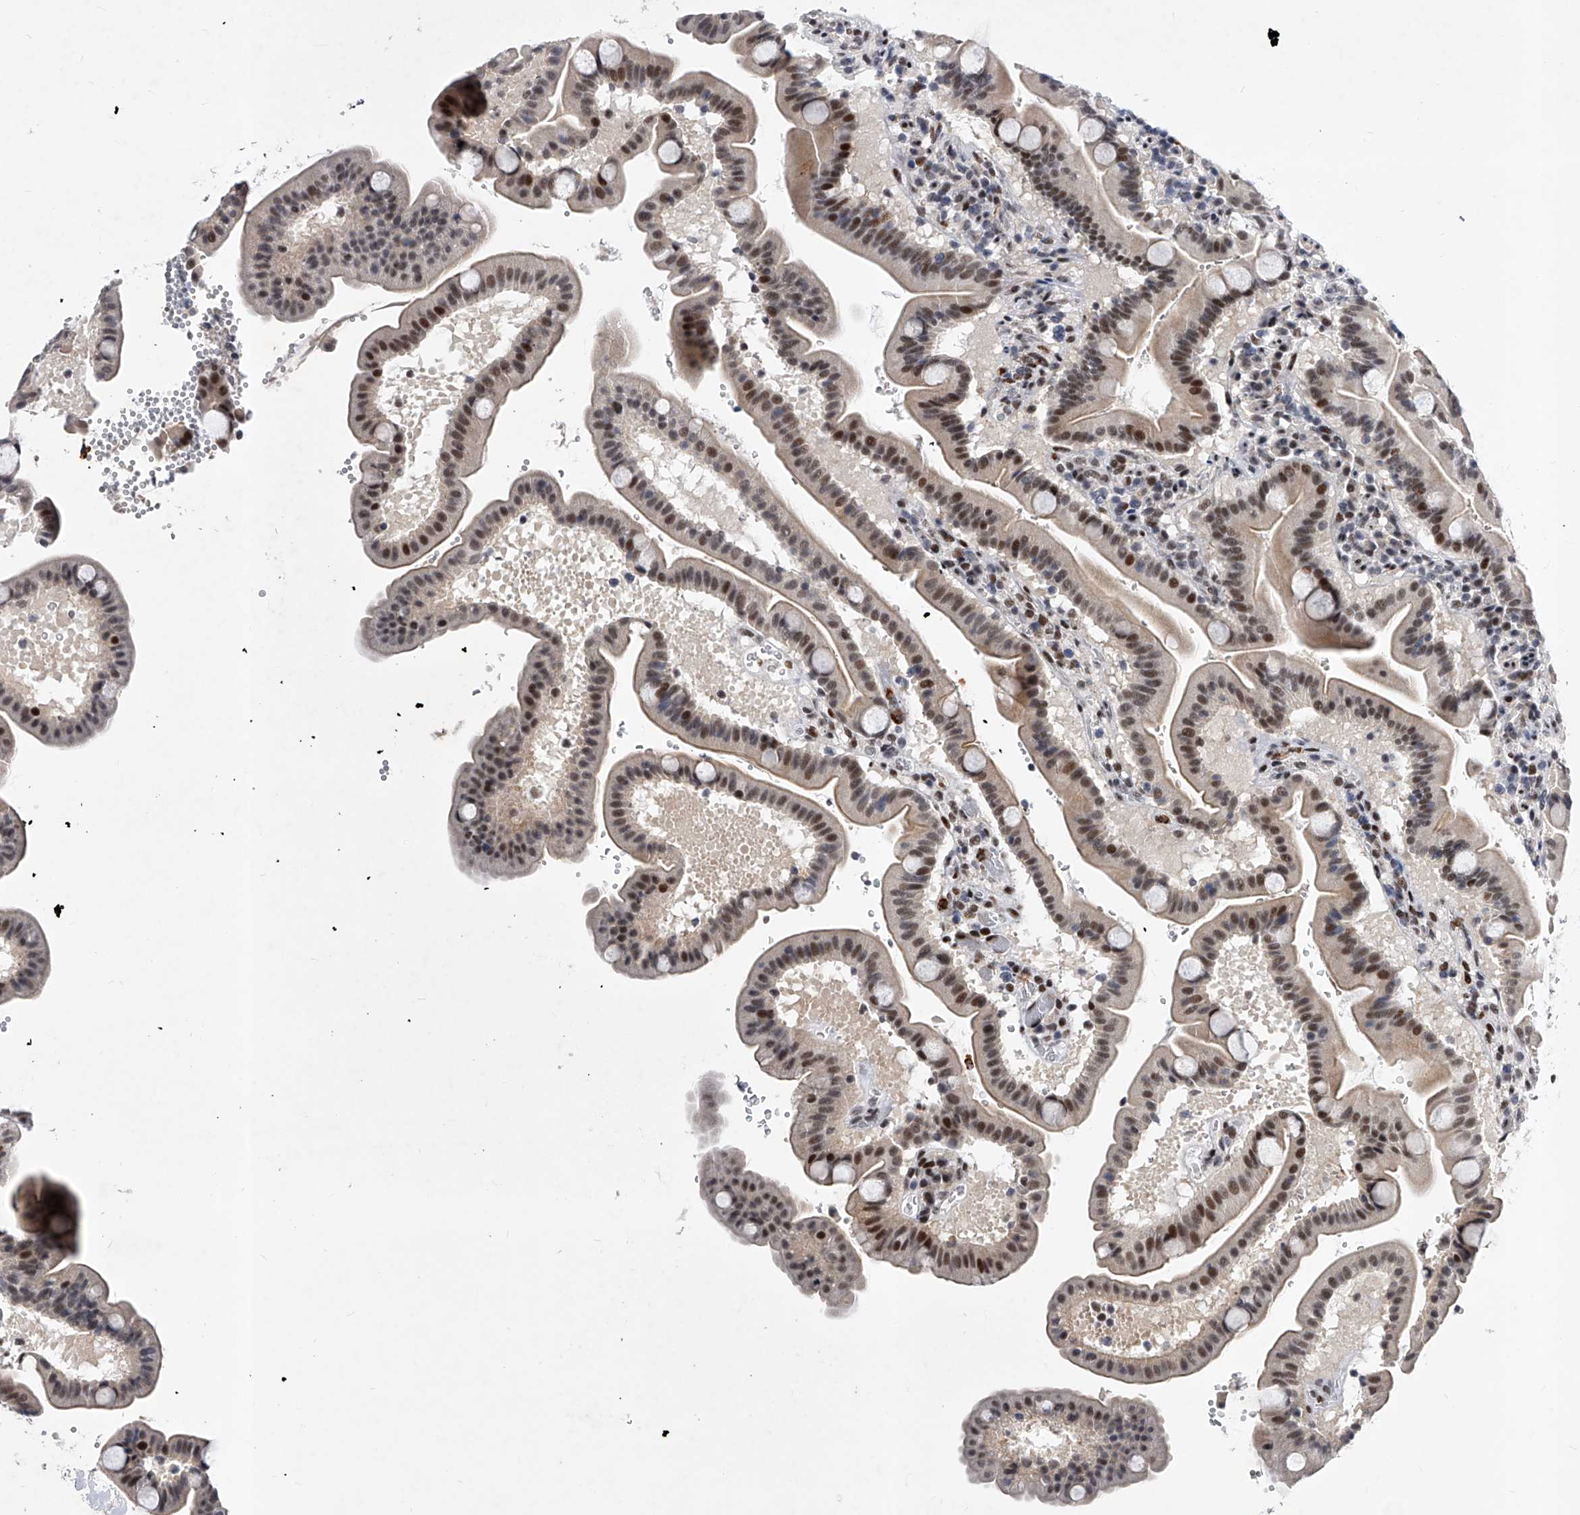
{"staining": {"intensity": "moderate", "quantity": "25%-75%", "location": "nuclear"}, "tissue": "duodenum", "cell_type": "Glandular cells", "image_type": "normal", "snomed": [{"axis": "morphology", "description": "Normal tissue, NOS"}, {"axis": "topography", "description": "Duodenum"}], "caption": "Moderate nuclear staining for a protein is present in about 25%-75% of glandular cells of unremarkable duodenum using immunohistochemistry.", "gene": "TESK2", "patient": {"sex": "male", "age": 54}}